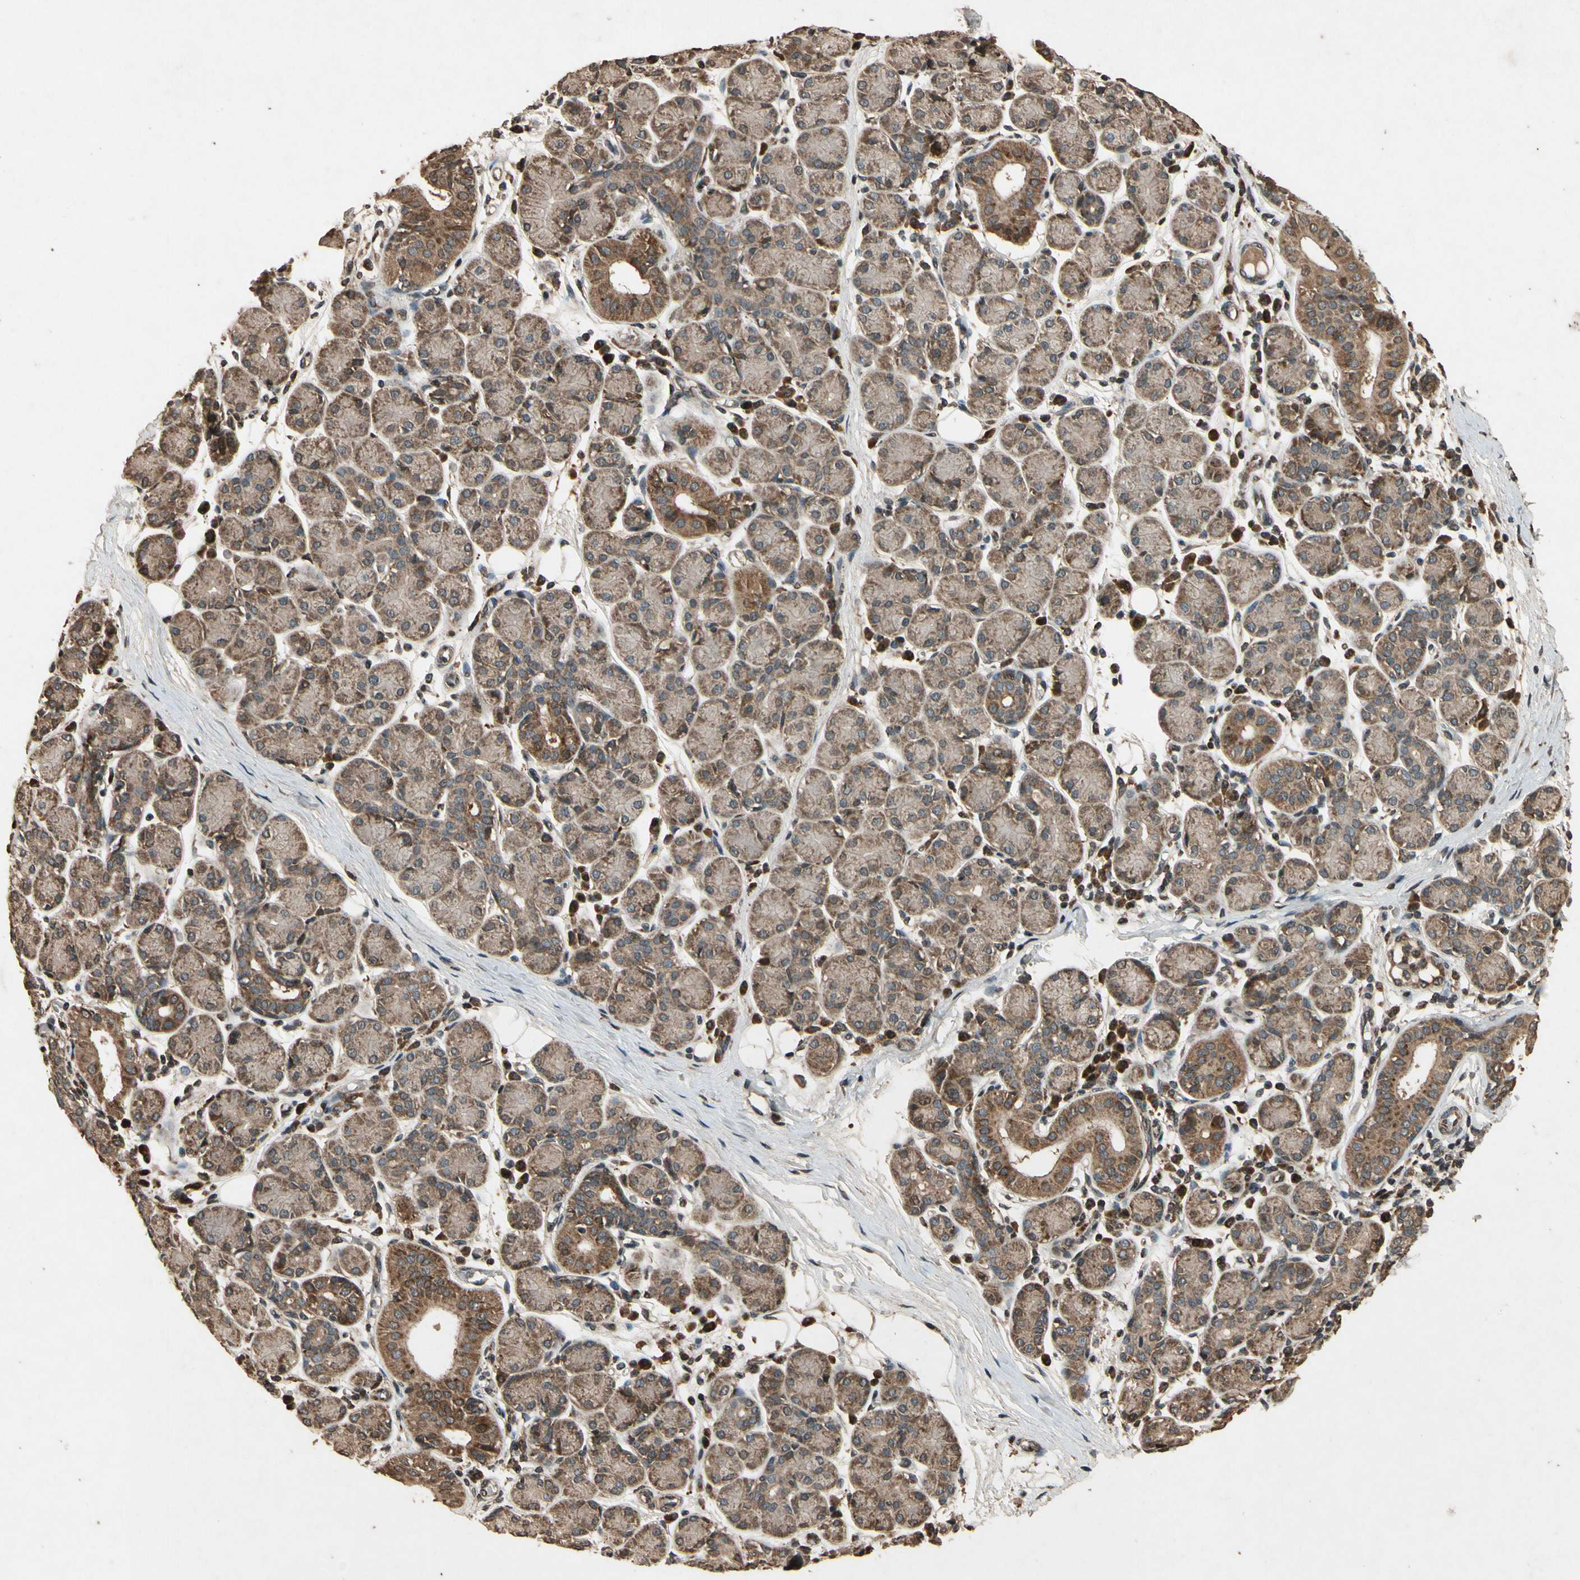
{"staining": {"intensity": "moderate", "quantity": "25%-75%", "location": "cytoplasmic/membranous"}, "tissue": "salivary gland", "cell_type": "Glandular cells", "image_type": "normal", "snomed": [{"axis": "morphology", "description": "Normal tissue, NOS"}, {"axis": "morphology", "description": "Inflammation, NOS"}, {"axis": "topography", "description": "Lymph node"}, {"axis": "topography", "description": "Salivary gland"}], "caption": "Salivary gland stained with DAB IHC exhibits medium levels of moderate cytoplasmic/membranous positivity in approximately 25%-75% of glandular cells. The staining is performed using DAB brown chromogen to label protein expression. The nuclei are counter-stained blue using hematoxylin.", "gene": "TXN2", "patient": {"sex": "male", "age": 3}}